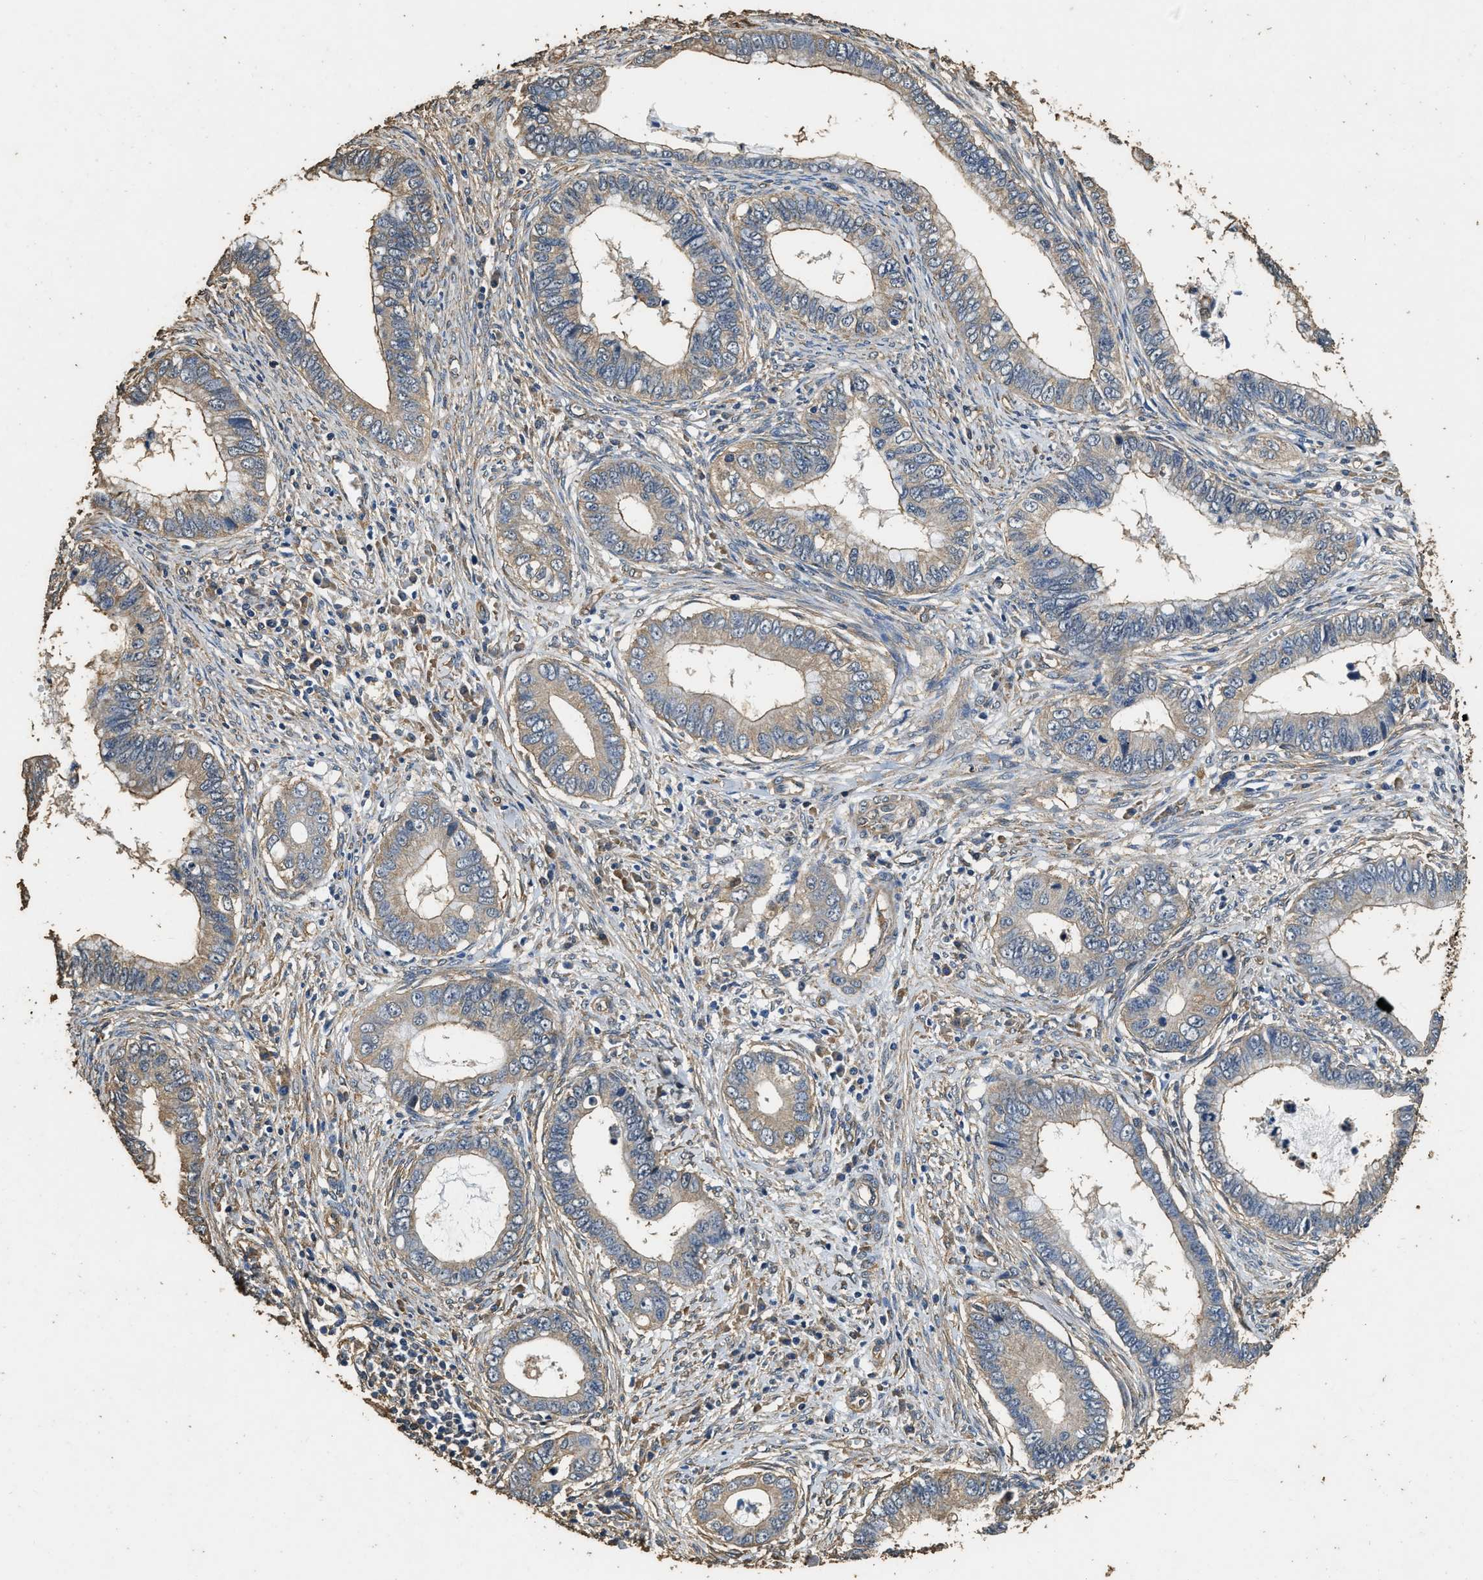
{"staining": {"intensity": "weak", "quantity": "25%-75%", "location": "cytoplasmic/membranous"}, "tissue": "cervical cancer", "cell_type": "Tumor cells", "image_type": "cancer", "snomed": [{"axis": "morphology", "description": "Adenocarcinoma, NOS"}, {"axis": "topography", "description": "Cervix"}], "caption": "Immunohistochemical staining of cervical cancer shows weak cytoplasmic/membranous protein expression in approximately 25%-75% of tumor cells.", "gene": "MIB1", "patient": {"sex": "female", "age": 44}}